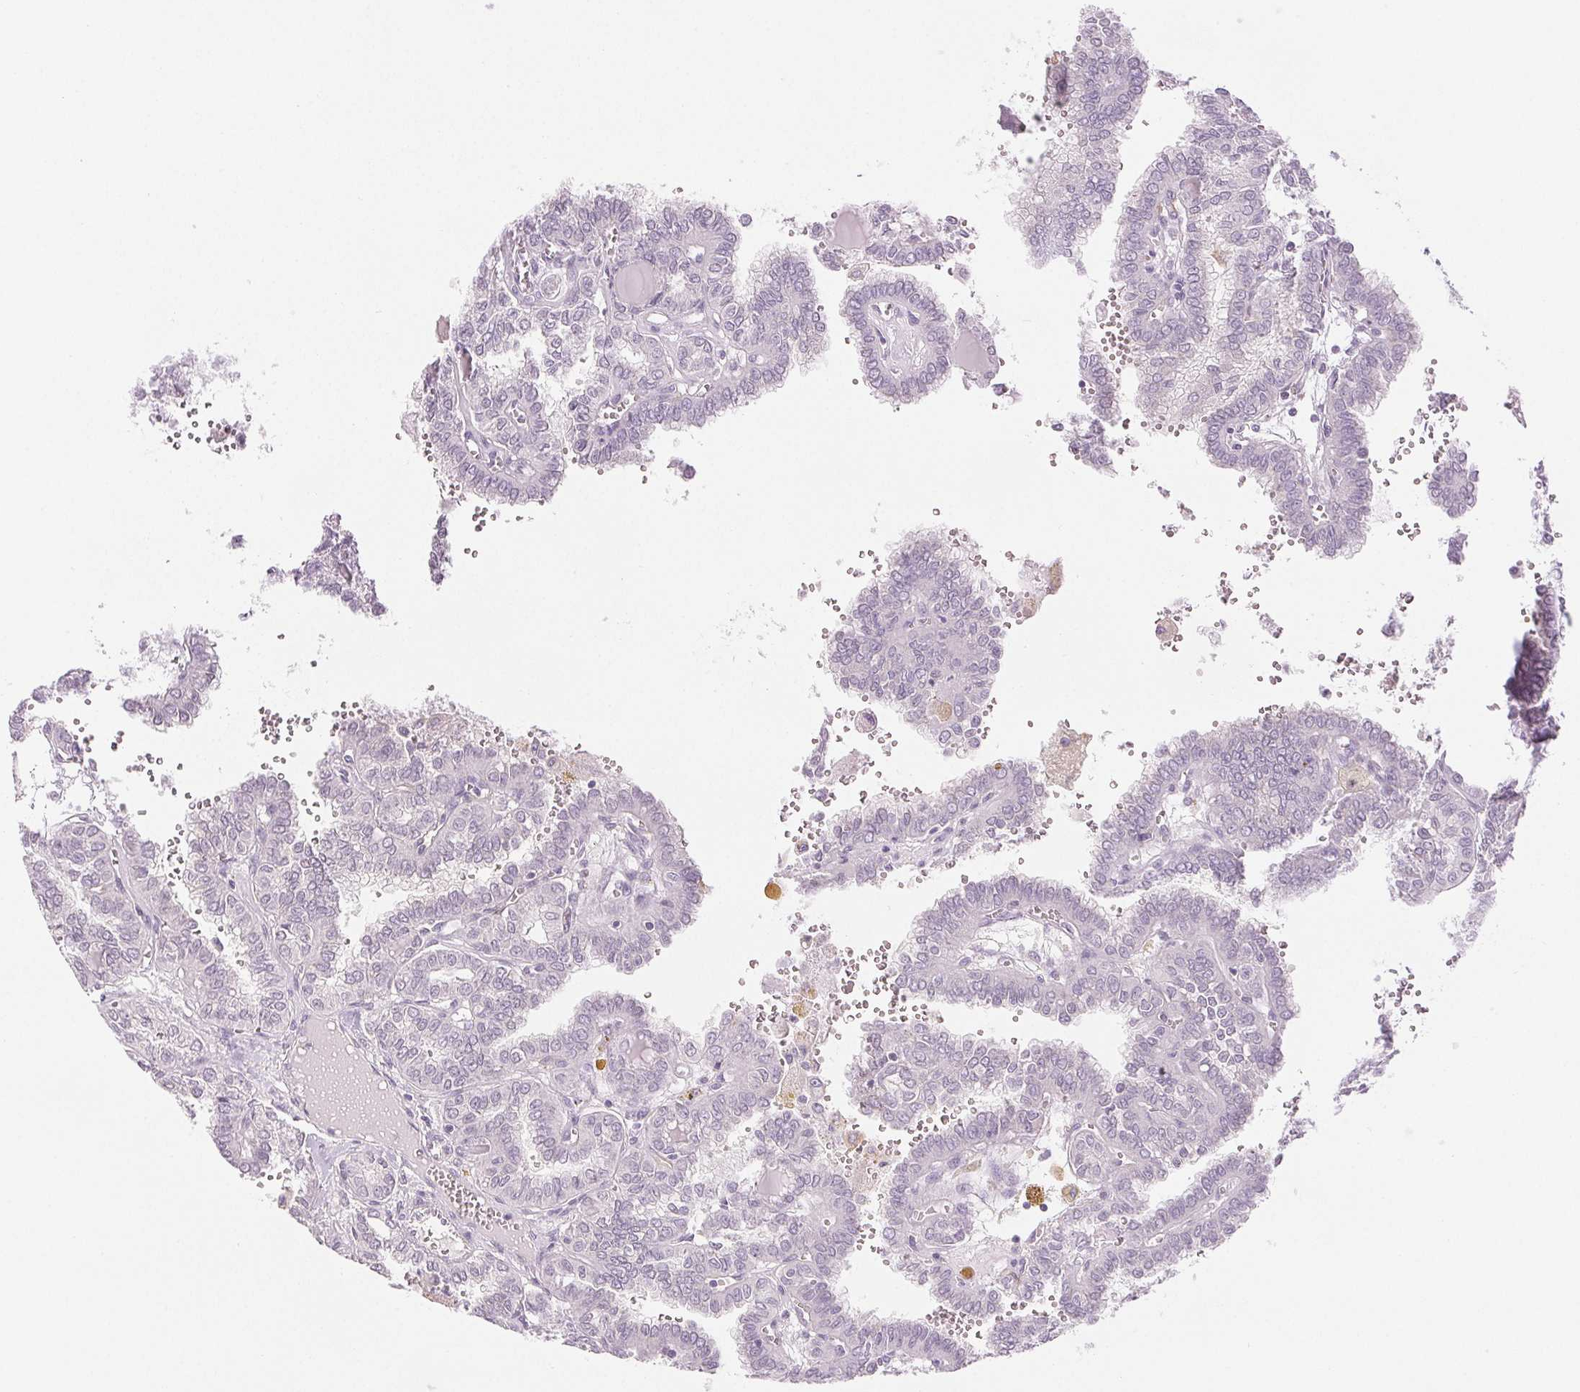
{"staining": {"intensity": "negative", "quantity": "none", "location": "none"}, "tissue": "thyroid cancer", "cell_type": "Tumor cells", "image_type": "cancer", "snomed": [{"axis": "morphology", "description": "Papillary adenocarcinoma, NOS"}, {"axis": "topography", "description": "Thyroid gland"}], "caption": "DAB immunohistochemical staining of thyroid cancer (papillary adenocarcinoma) demonstrates no significant positivity in tumor cells.", "gene": "DNAJC6", "patient": {"sex": "female", "age": 41}}